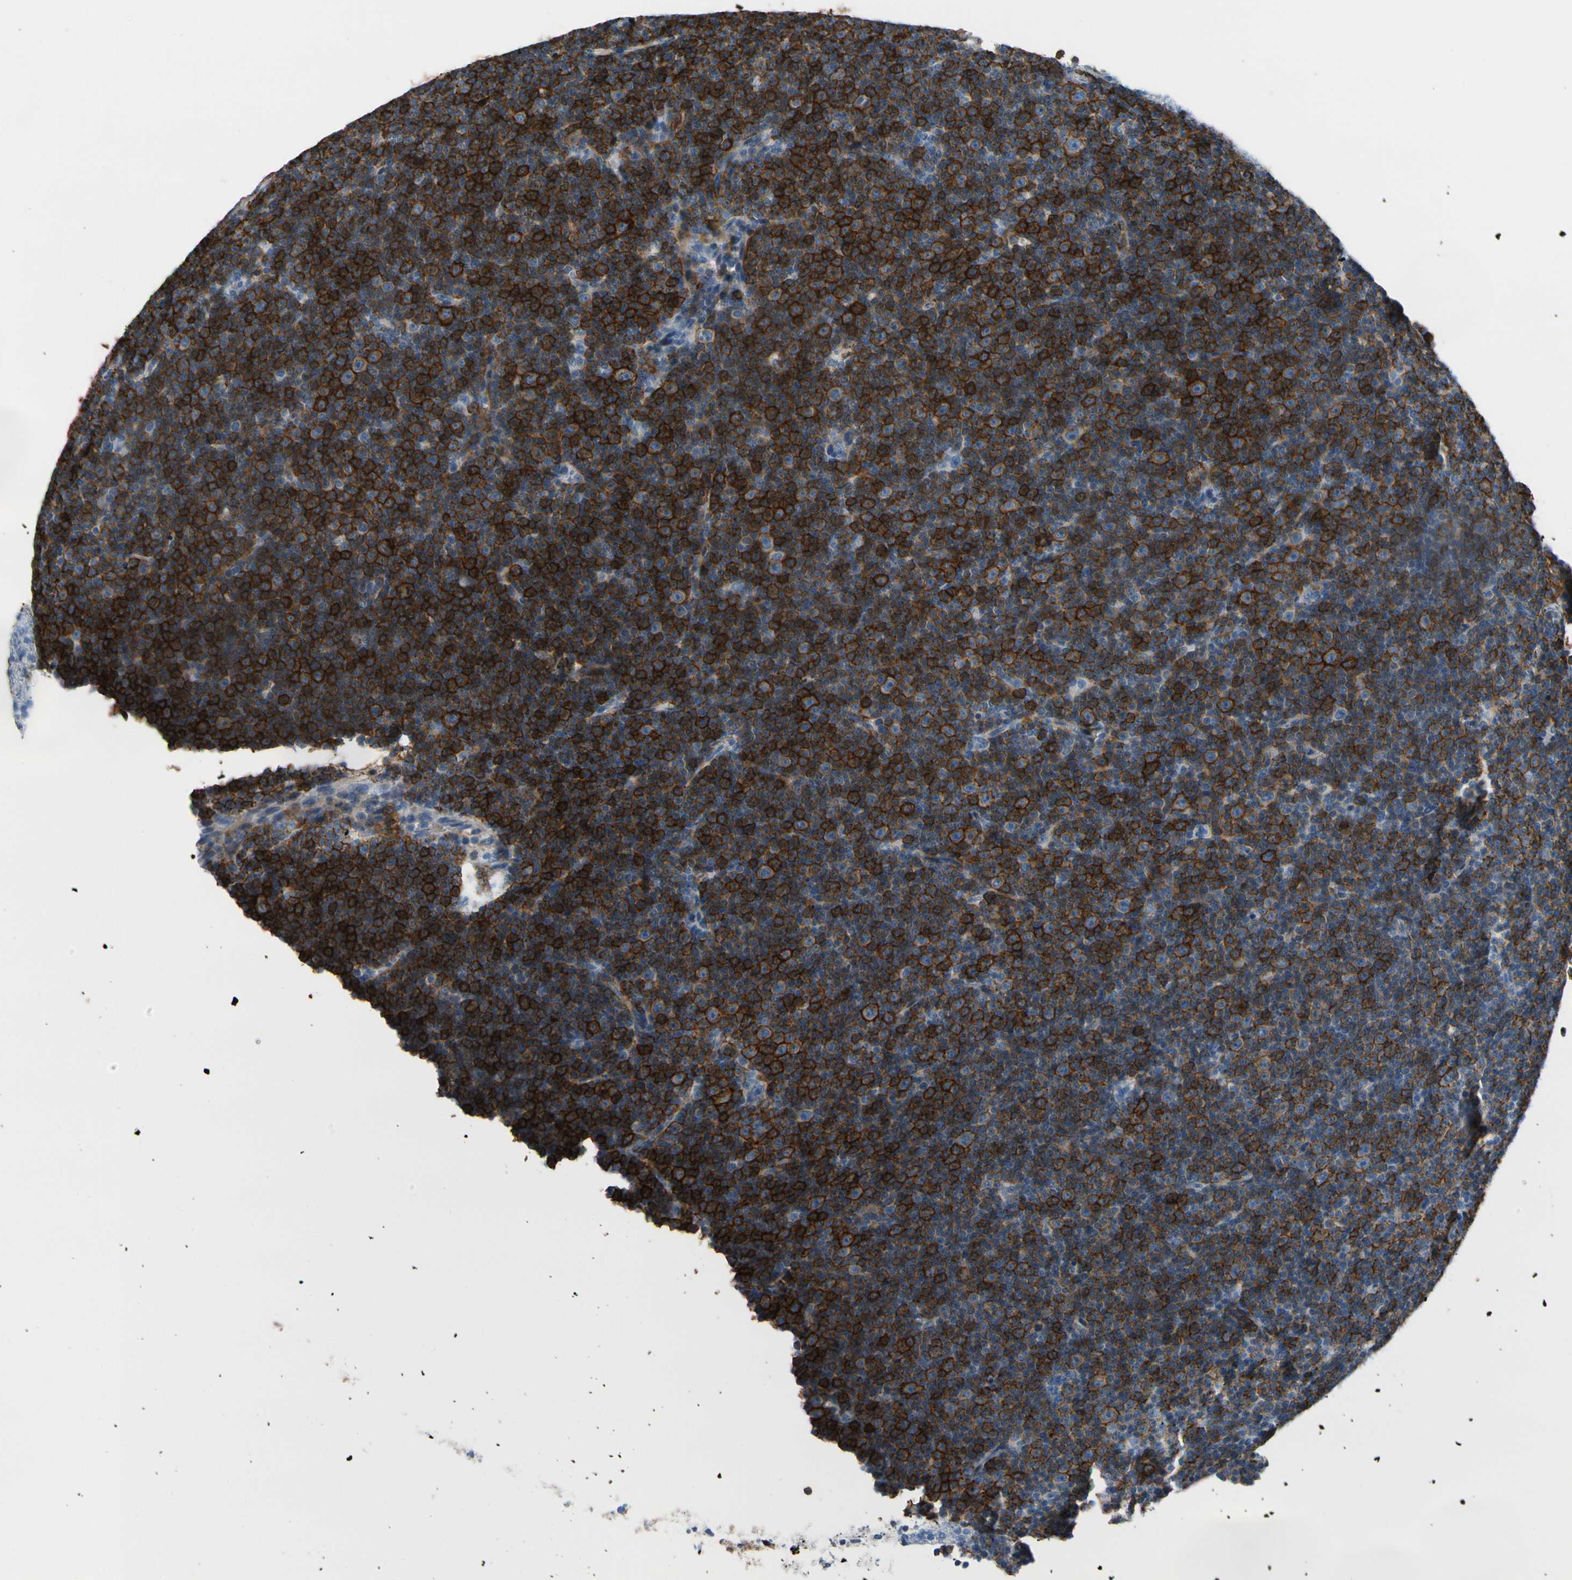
{"staining": {"intensity": "strong", "quantity": ">75%", "location": "cytoplasmic/membranous"}, "tissue": "lymphoma", "cell_type": "Tumor cells", "image_type": "cancer", "snomed": [{"axis": "morphology", "description": "Malignant lymphoma, non-Hodgkin's type, Low grade"}, {"axis": "topography", "description": "Lymph node"}], "caption": "DAB (3,3'-diaminobenzidine) immunohistochemical staining of human lymphoma displays strong cytoplasmic/membranous protein positivity in approximately >75% of tumor cells.", "gene": "FCER2", "patient": {"sex": "female", "age": 67}}